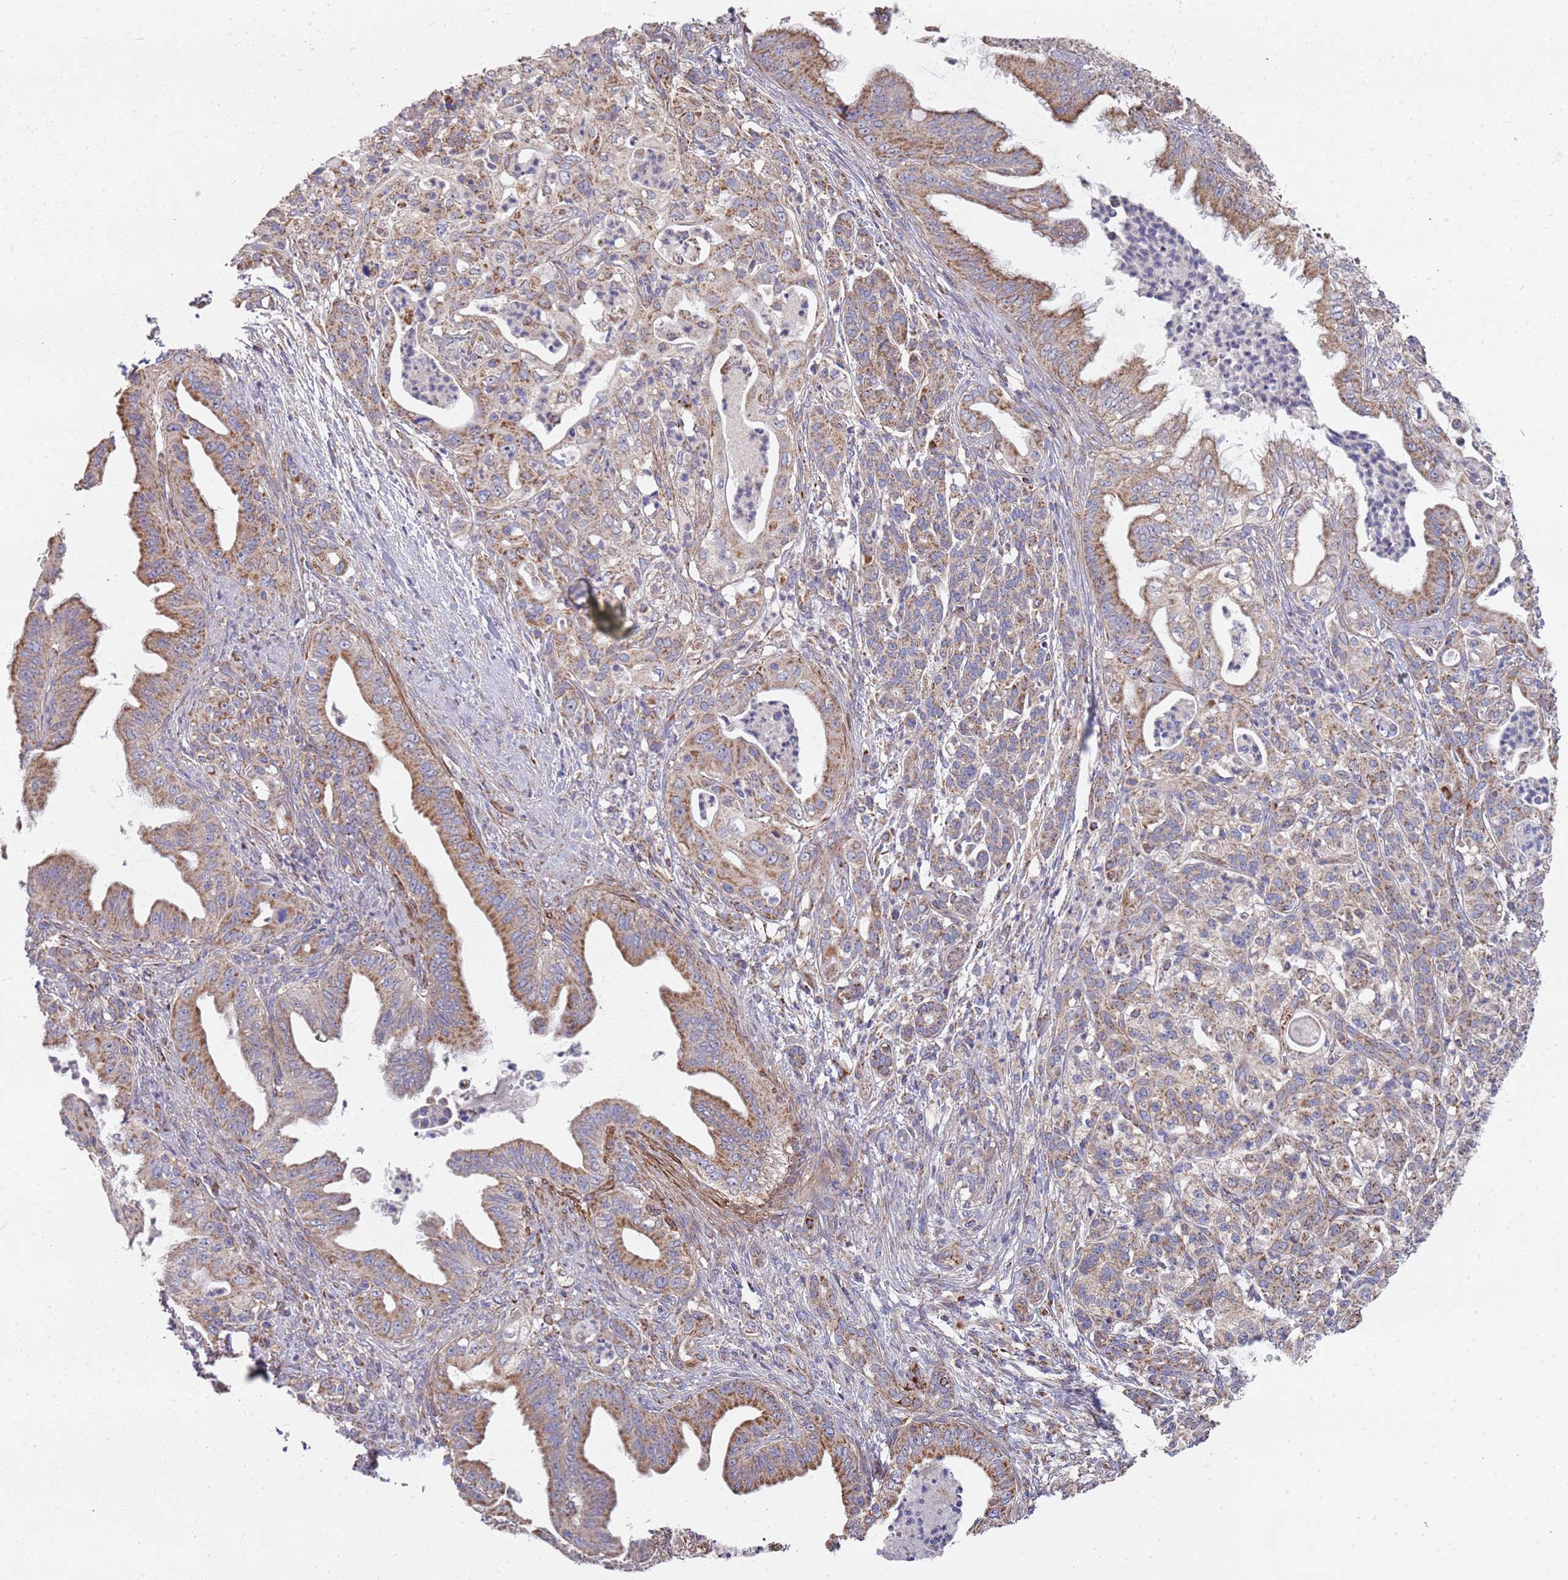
{"staining": {"intensity": "moderate", "quantity": ">75%", "location": "cytoplasmic/membranous"}, "tissue": "pancreatic cancer", "cell_type": "Tumor cells", "image_type": "cancer", "snomed": [{"axis": "morphology", "description": "Adenocarcinoma, NOS"}, {"axis": "topography", "description": "Pancreas"}], "caption": "This micrograph exhibits immunohistochemistry staining of adenocarcinoma (pancreatic), with medium moderate cytoplasmic/membranous staining in about >75% of tumor cells.", "gene": "WDFY3", "patient": {"sex": "male", "age": 58}}